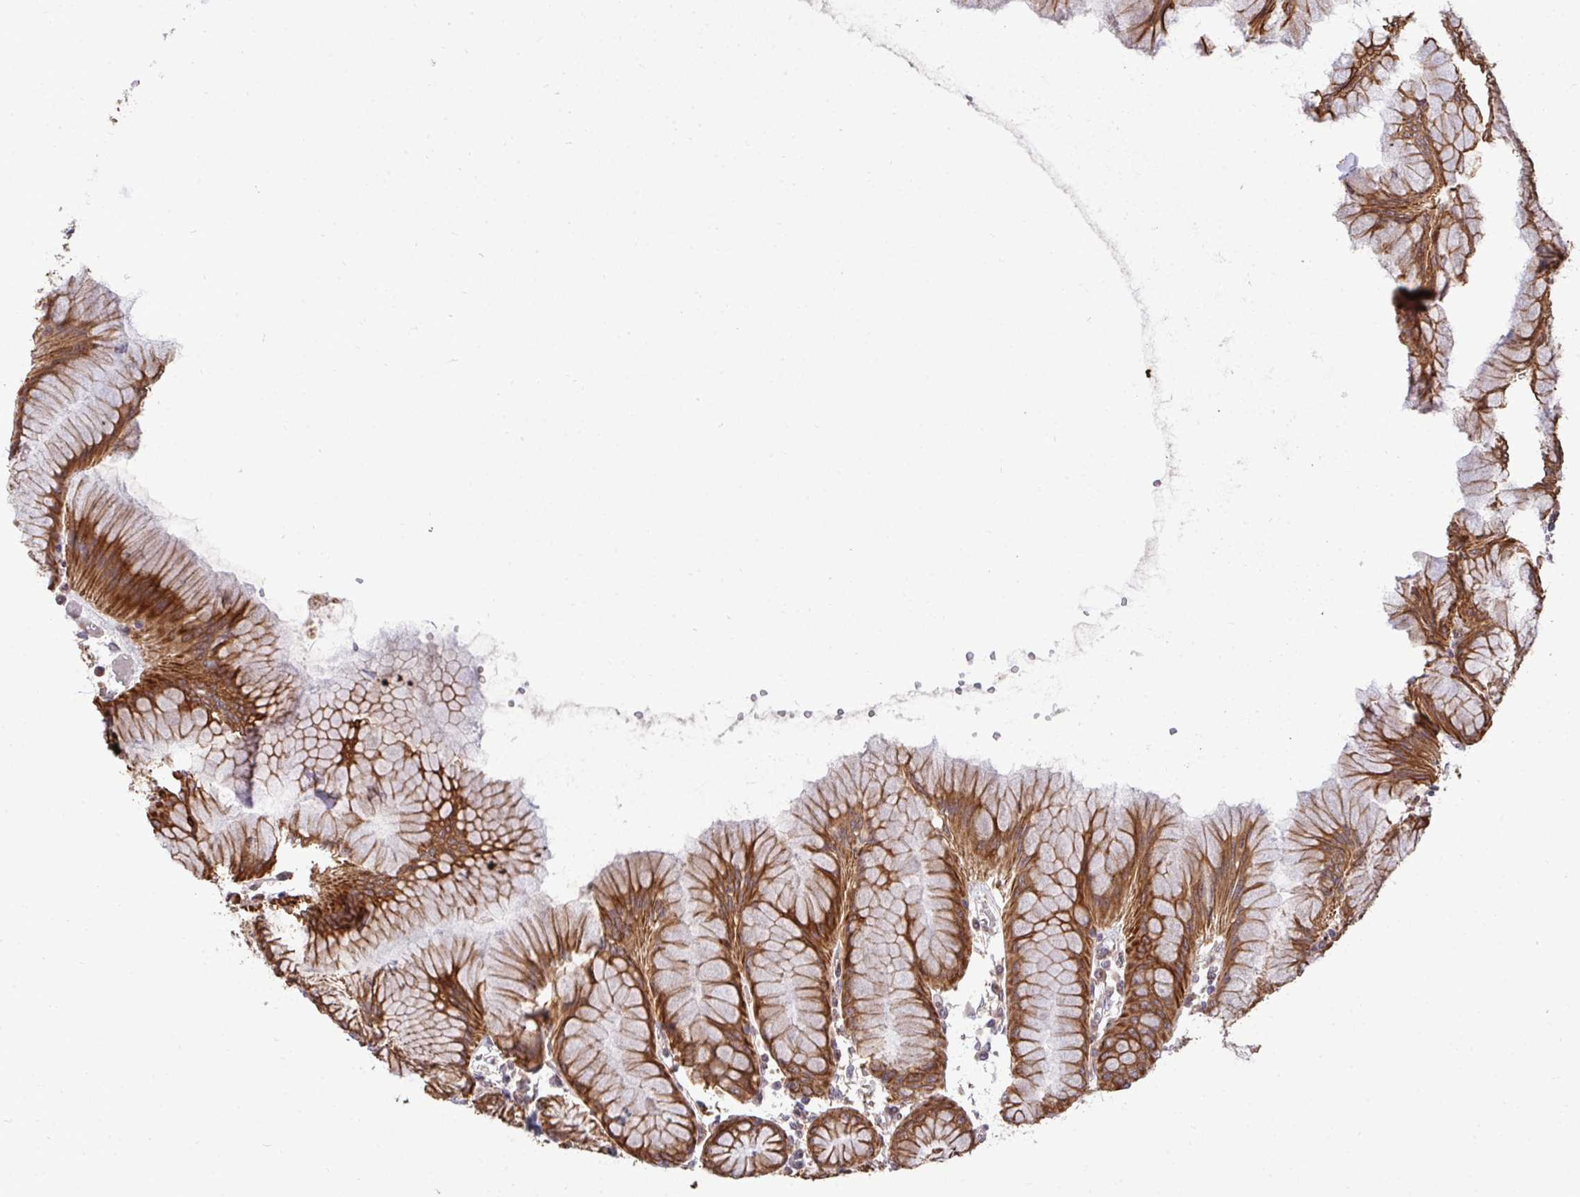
{"staining": {"intensity": "moderate", "quantity": ">75%", "location": "cytoplasmic/membranous"}, "tissue": "stomach", "cell_type": "Glandular cells", "image_type": "normal", "snomed": [{"axis": "morphology", "description": "Normal tissue, NOS"}, {"axis": "topography", "description": "Stomach"}], "caption": "Protein analysis of benign stomach demonstrates moderate cytoplasmic/membranous expression in about >75% of glandular cells.", "gene": "TRIM44", "patient": {"sex": "female", "age": 57}}